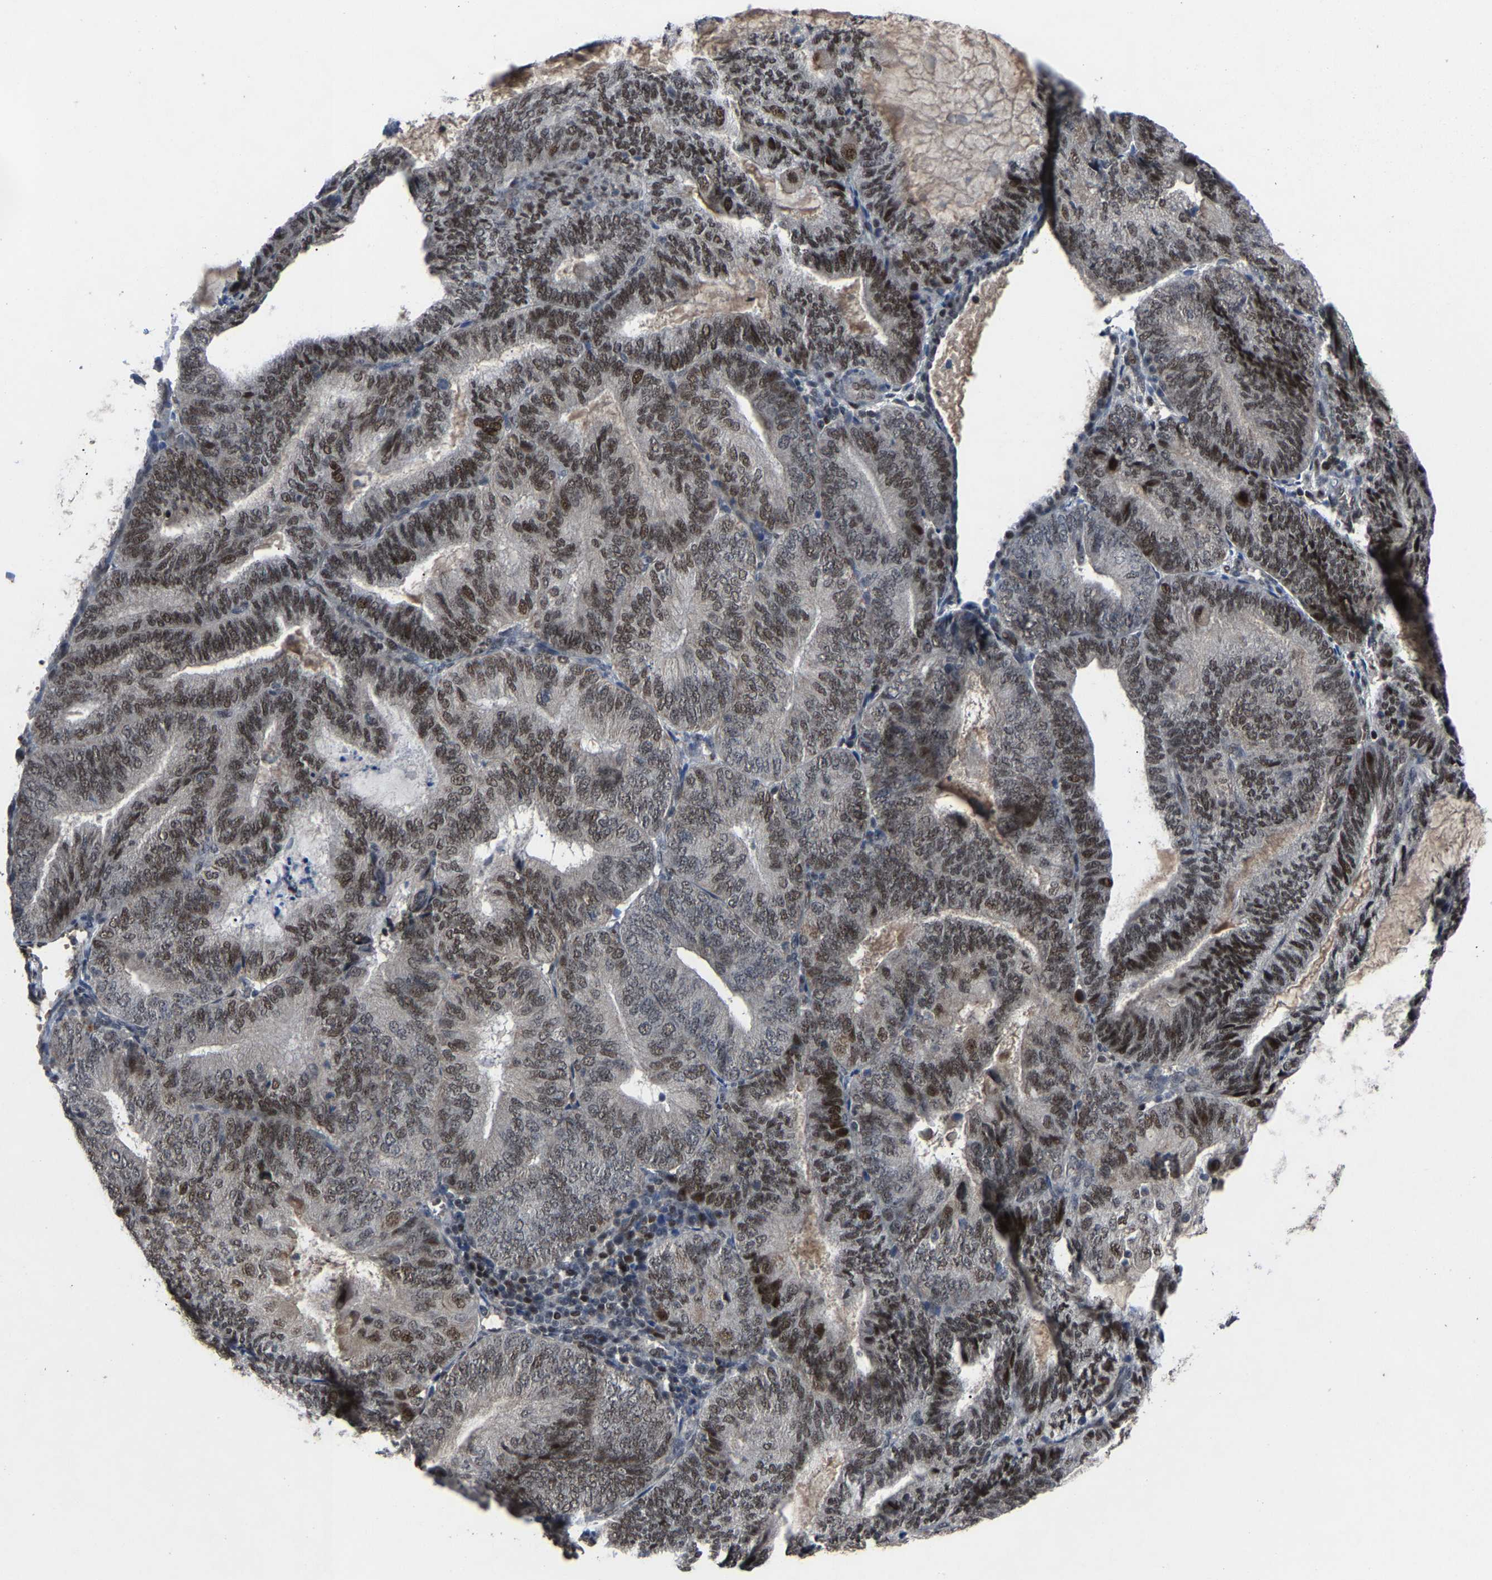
{"staining": {"intensity": "moderate", "quantity": ">75%", "location": "nuclear"}, "tissue": "endometrial cancer", "cell_type": "Tumor cells", "image_type": "cancer", "snomed": [{"axis": "morphology", "description": "Adenocarcinoma, NOS"}, {"axis": "topography", "description": "Endometrium"}], "caption": "Human endometrial adenocarcinoma stained with a brown dye demonstrates moderate nuclear positive expression in about >75% of tumor cells.", "gene": "LSM8", "patient": {"sex": "female", "age": 81}}